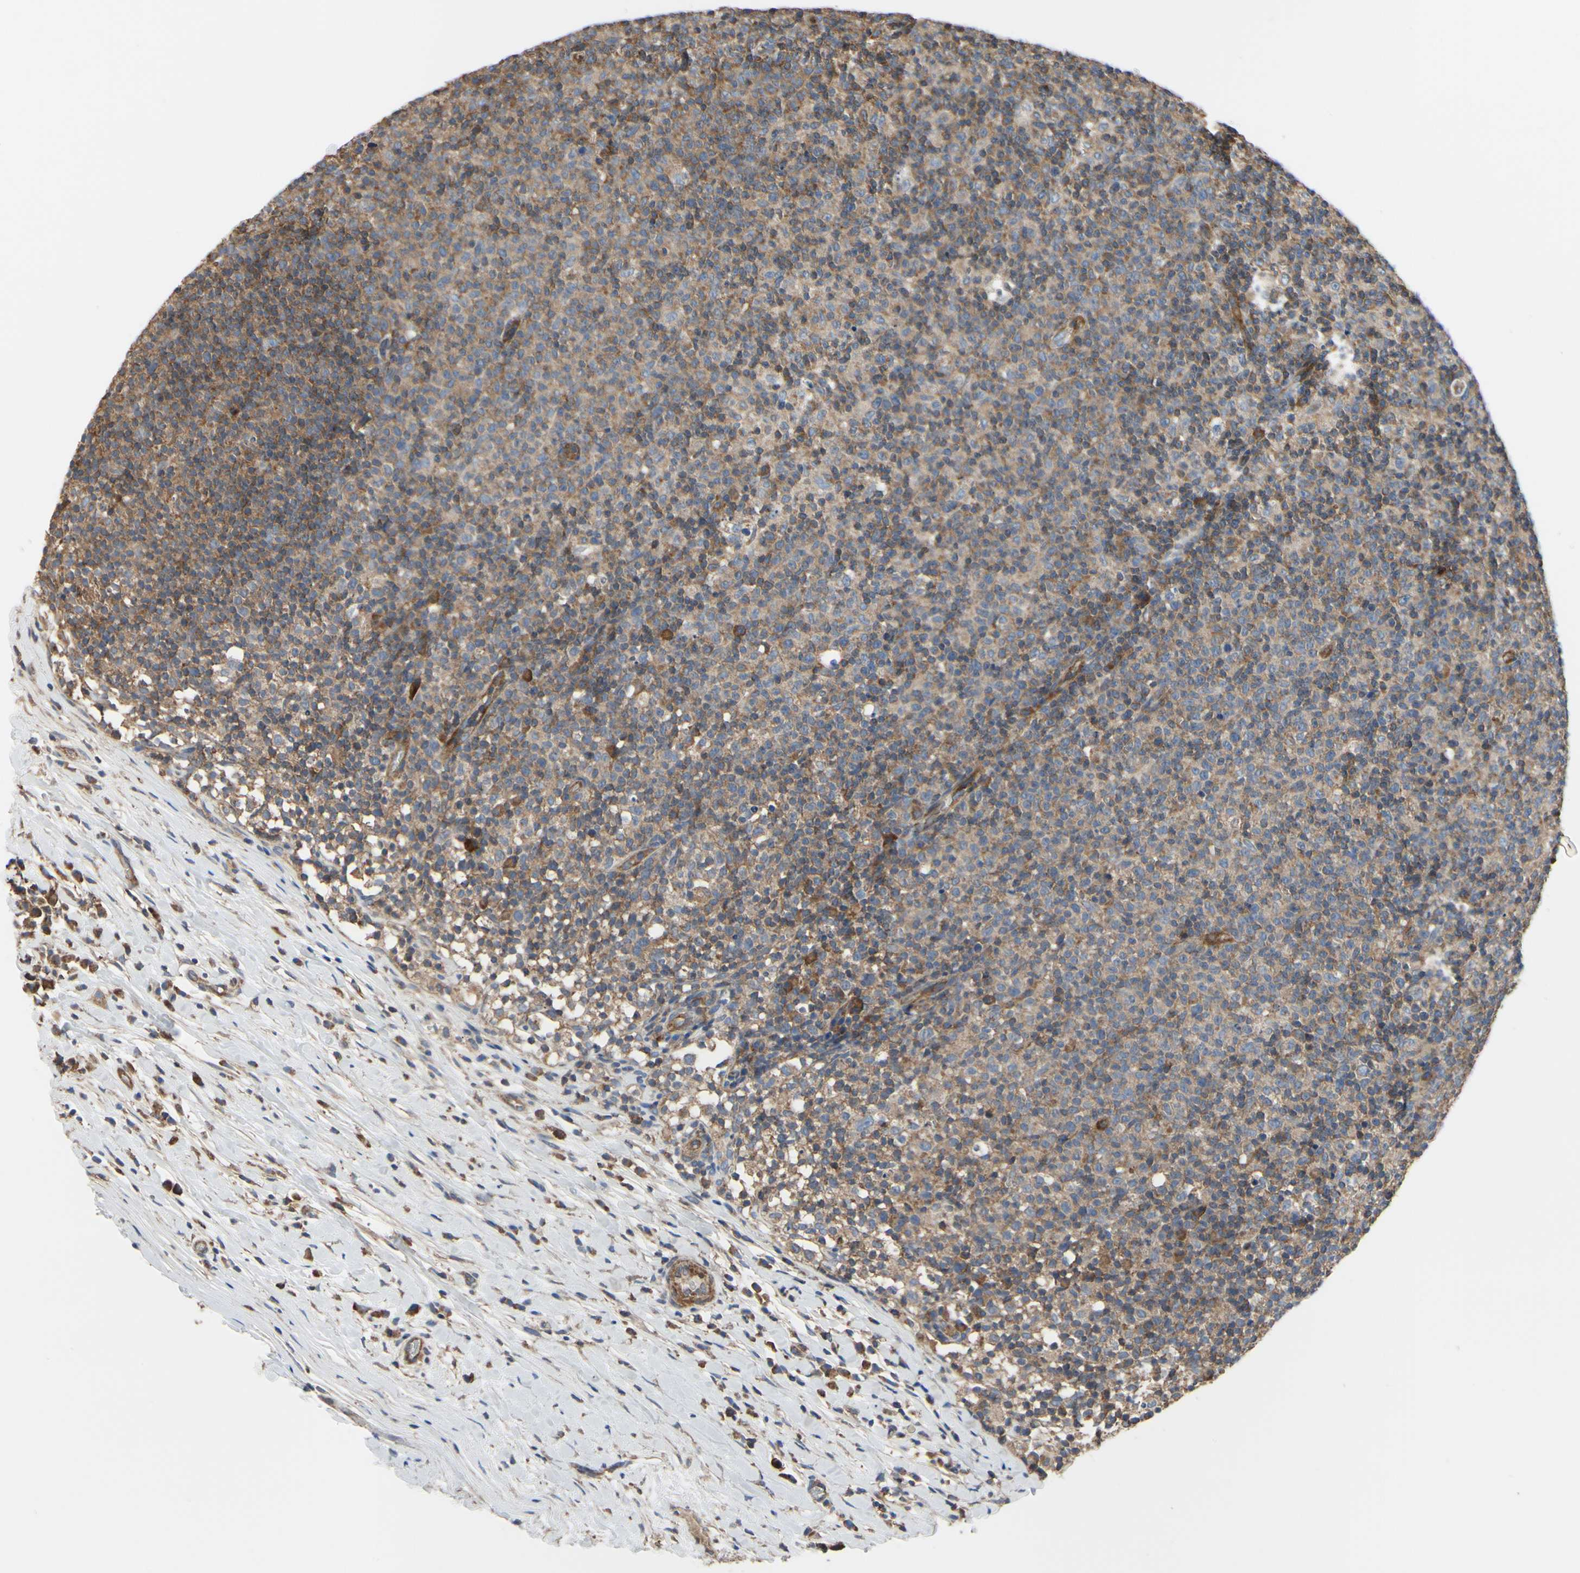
{"staining": {"intensity": "moderate", "quantity": "25%-75%", "location": "cytoplasmic/membranous"}, "tissue": "lymph node", "cell_type": "Germinal center cells", "image_type": "normal", "snomed": [{"axis": "morphology", "description": "Normal tissue, NOS"}, {"axis": "morphology", "description": "Inflammation, NOS"}, {"axis": "topography", "description": "Lymph node"}], "caption": "Immunohistochemistry (IHC) histopathology image of benign lymph node stained for a protein (brown), which exhibits medium levels of moderate cytoplasmic/membranous positivity in approximately 25%-75% of germinal center cells.", "gene": "BECN1", "patient": {"sex": "male", "age": 55}}